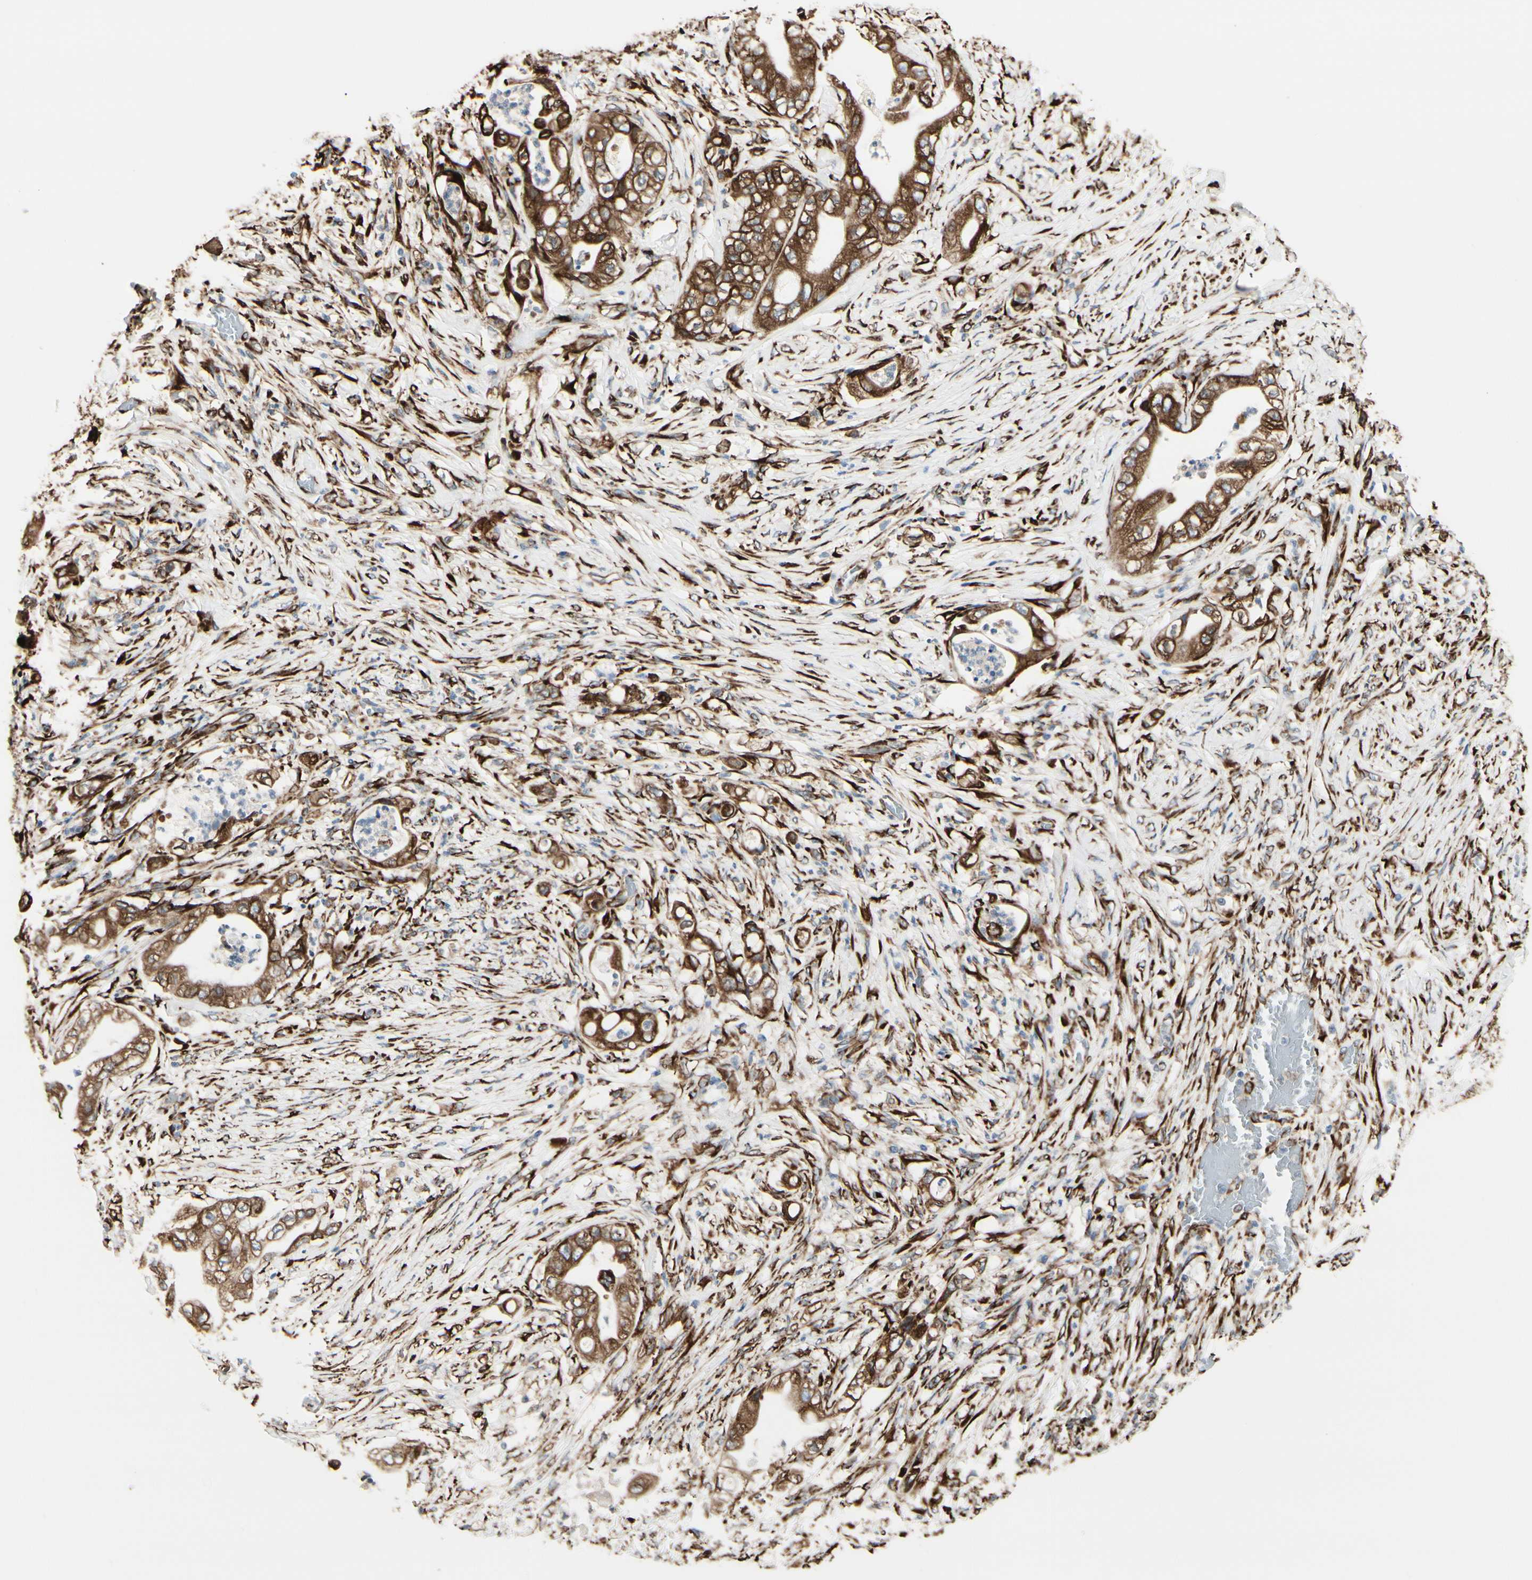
{"staining": {"intensity": "strong", "quantity": ">75%", "location": "cytoplasmic/membranous"}, "tissue": "stomach cancer", "cell_type": "Tumor cells", "image_type": "cancer", "snomed": [{"axis": "morphology", "description": "Adenocarcinoma, NOS"}, {"axis": "topography", "description": "Stomach"}], "caption": "Immunohistochemistry (IHC) (DAB (3,3'-diaminobenzidine)) staining of stomach cancer (adenocarcinoma) reveals strong cytoplasmic/membranous protein positivity in approximately >75% of tumor cells.", "gene": "RRBP1", "patient": {"sex": "female", "age": 73}}